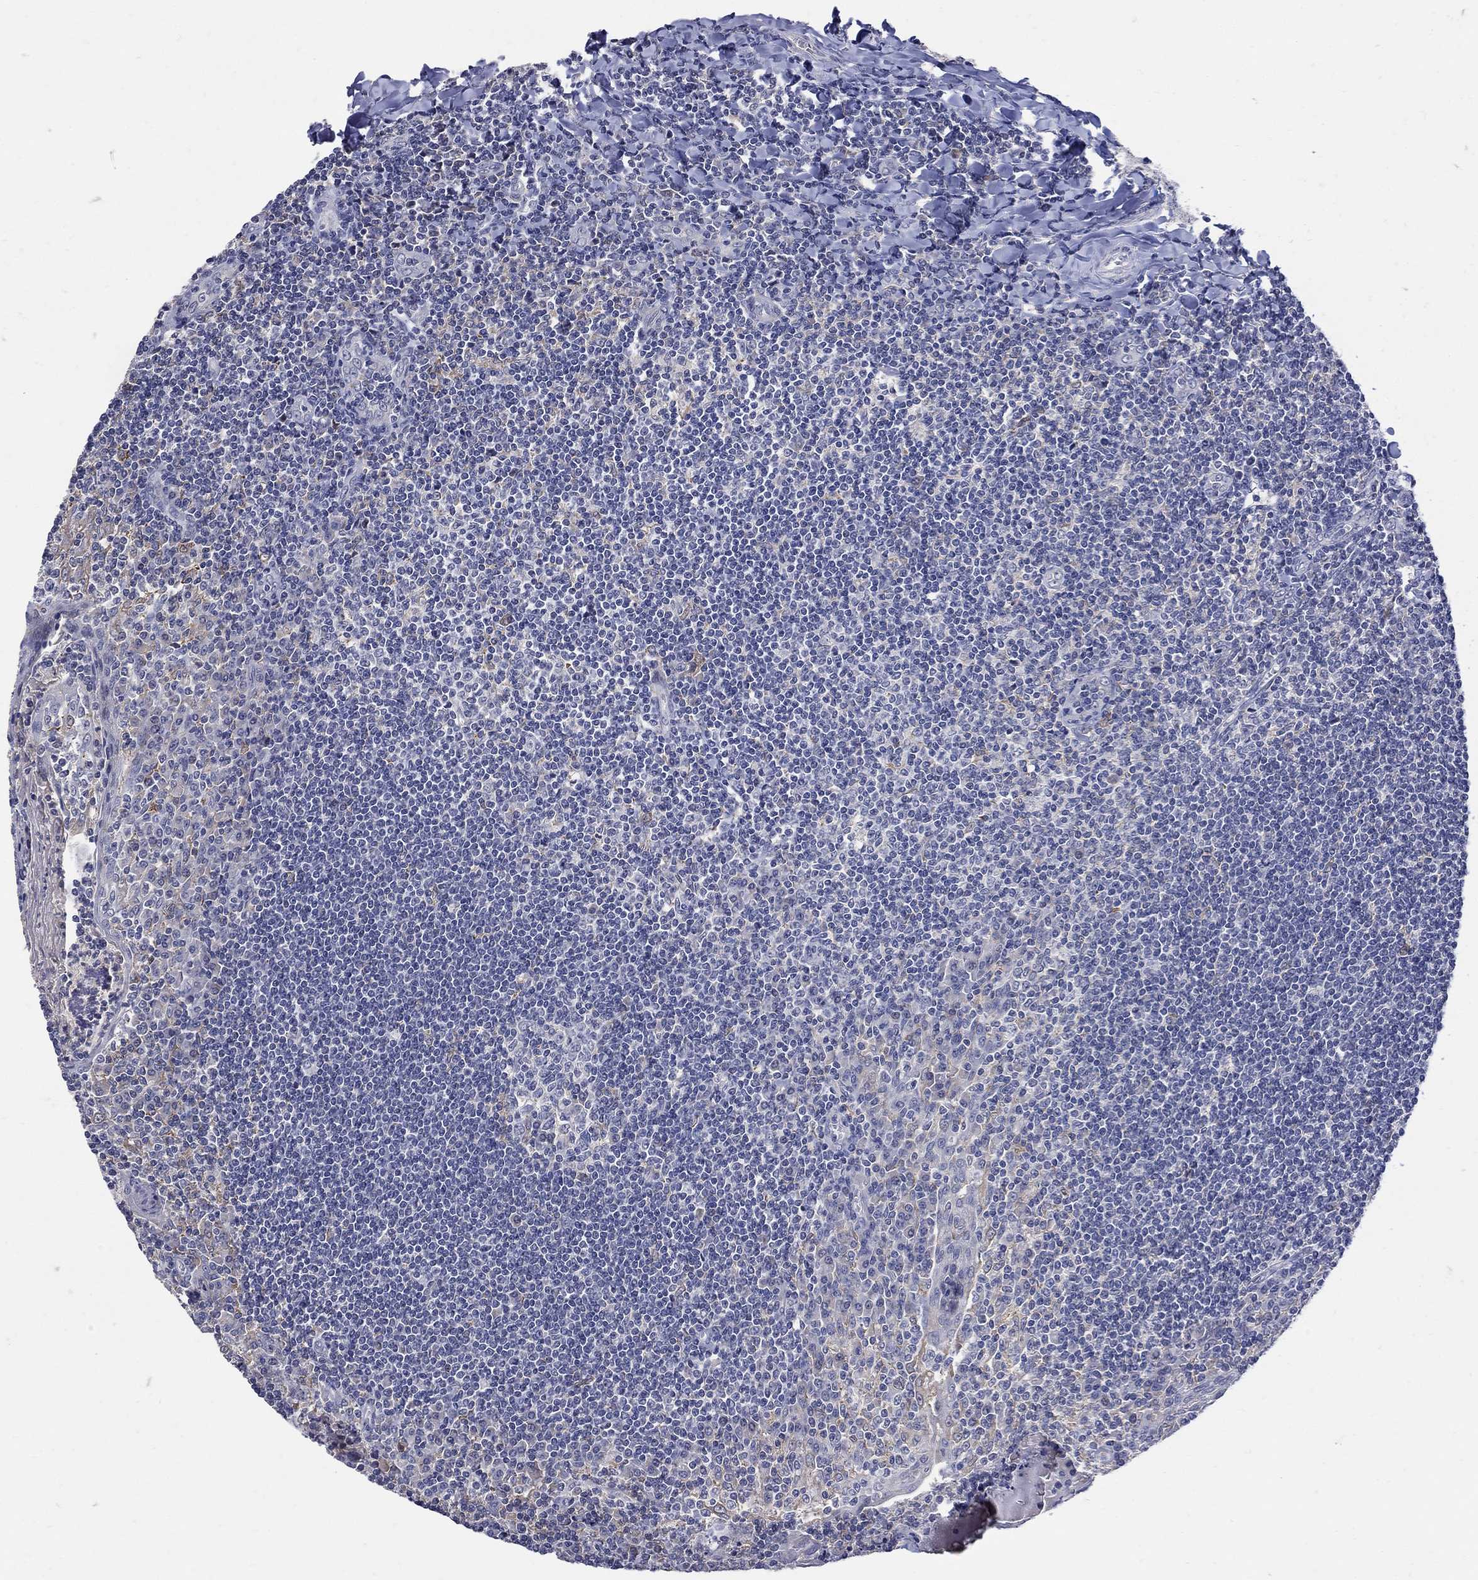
{"staining": {"intensity": "negative", "quantity": "none", "location": "none"}, "tissue": "tonsil", "cell_type": "Germinal center cells", "image_type": "normal", "snomed": [{"axis": "morphology", "description": "Normal tissue, NOS"}, {"axis": "topography", "description": "Tonsil"}], "caption": "Micrograph shows no protein expression in germinal center cells of normal tonsil. The staining was performed using DAB (3,3'-diaminobenzidine) to visualize the protein expression in brown, while the nuclei were stained in blue with hematoxylin (Magnification: 20x).", "gene": "CETN1", "patient": {"sex": "female", "age": 12}}